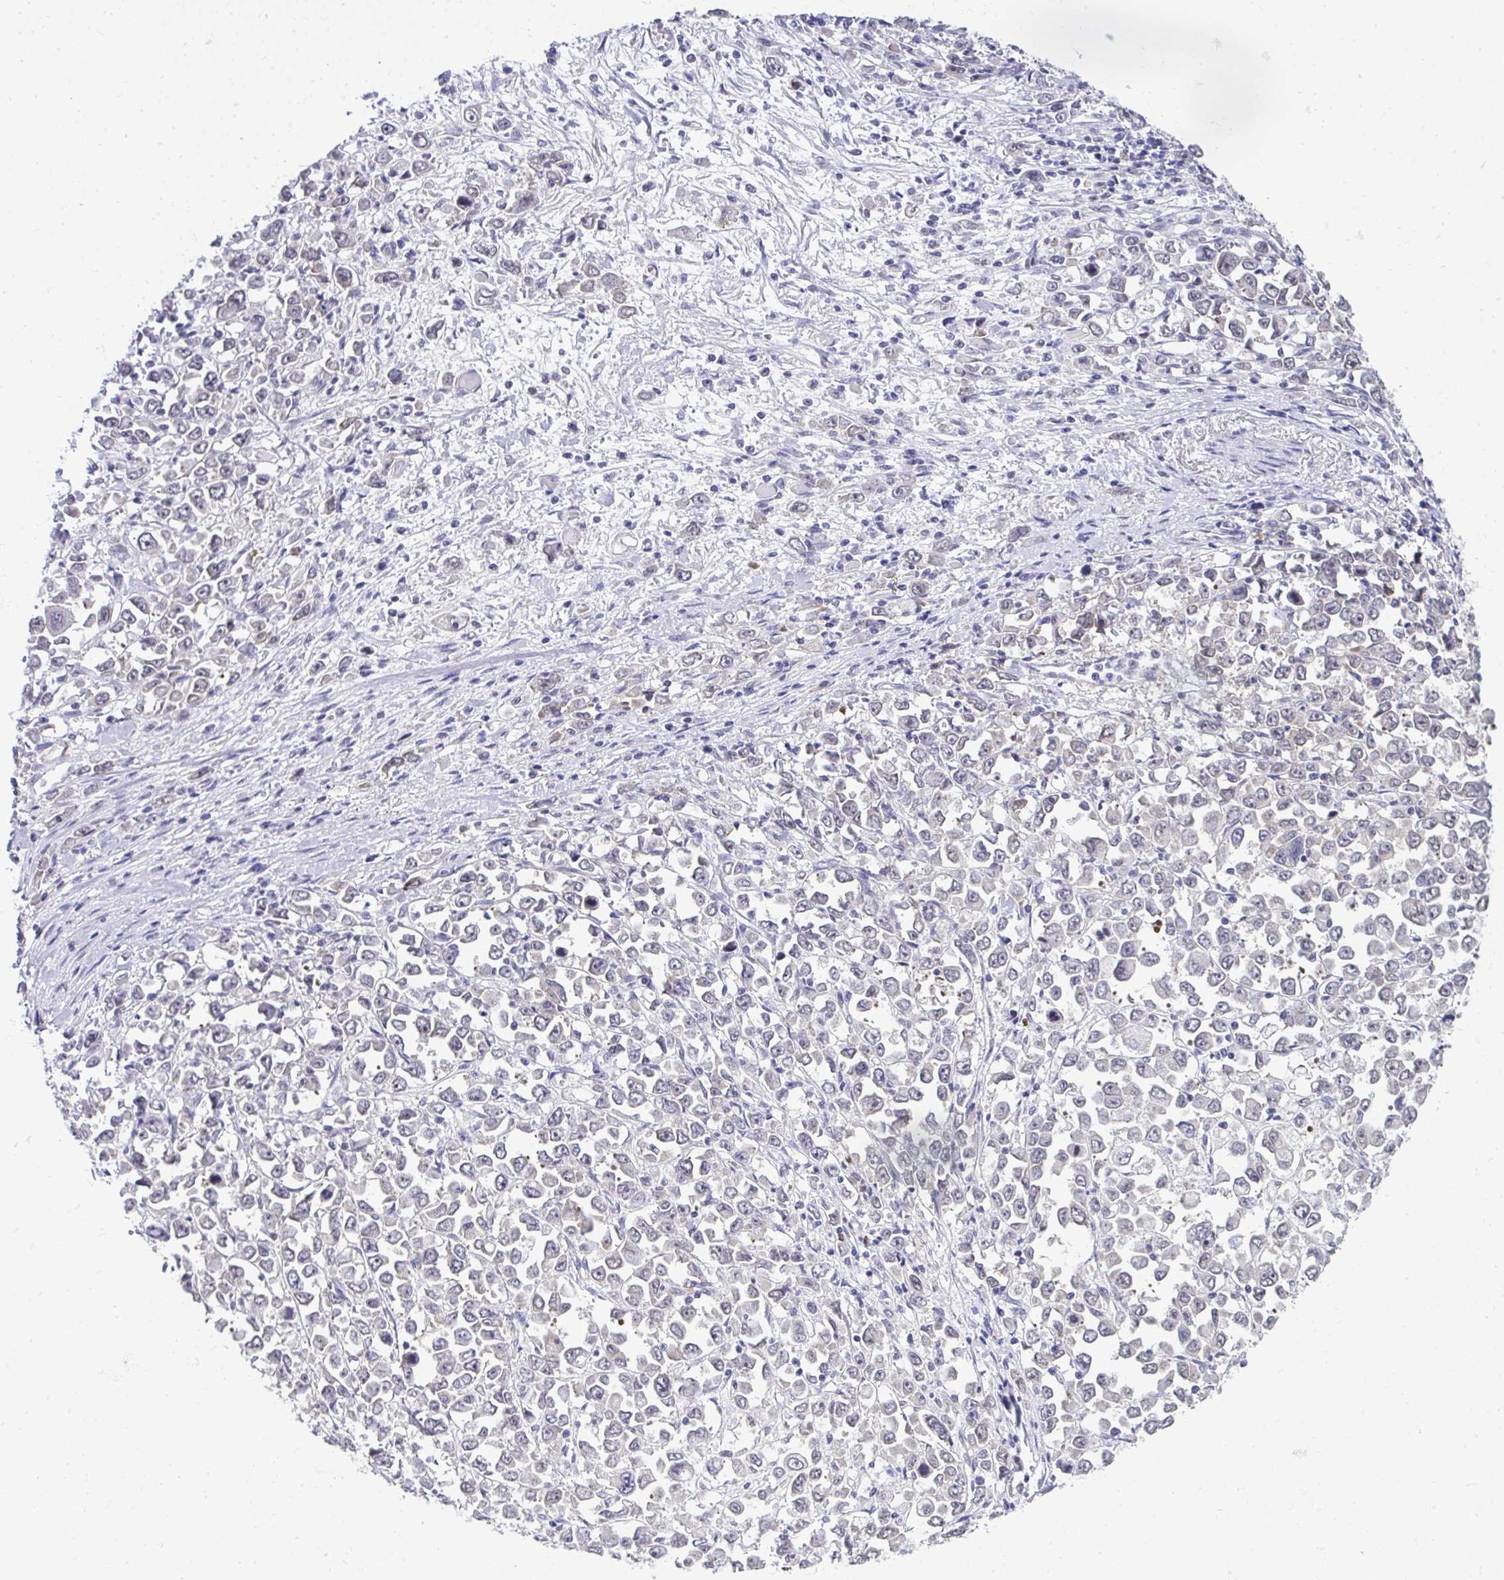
{"staining": {"intensity": "weak", "quantity": "<25%", "location": "cytoplasmic/membranous"}, "tissue": "stomach cancer", "cell_type": "Tumor cells", "image_type": "cancer", "snomed": [{"axis": "morphology", "description": "Adenocarcinoma, NOS"}, {"axis": "topography", "description": "Stomach, upper"}], "caption": "There is no significant expression in tumor cells of stomach cancer (adenocarcinoma).", "gene": "SELENON", "patient": {"sex": "male", "age": 70}}